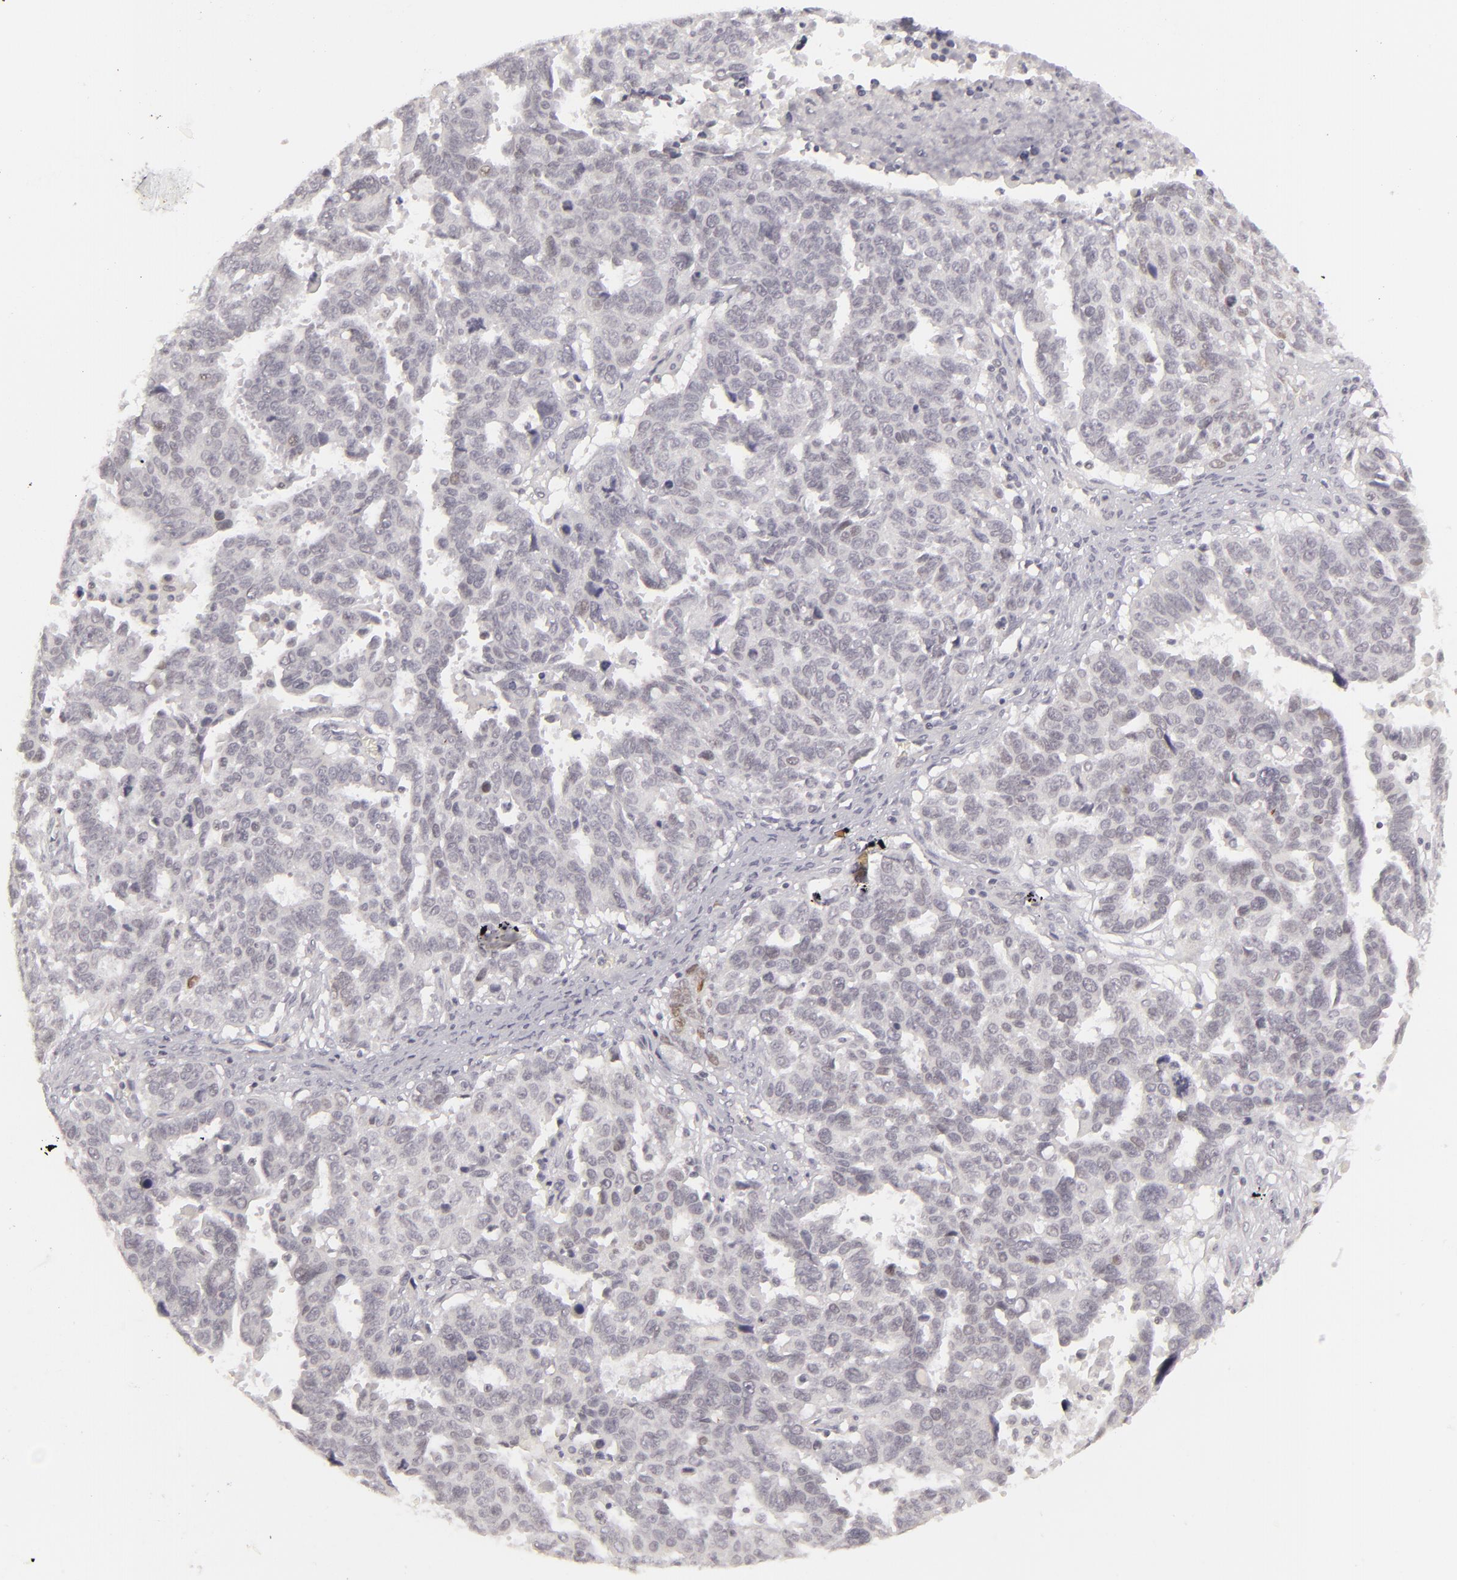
{"staining": {"intensity": "weak", "quantity": "<25%", "location": "nuclear"}, "tissue": "ovarian cancer", "cell_type": "Tumor cells", "image_type": "cancer", "snomed": [{"axis": "morphology", "description": "Carcinoma, endometroid"}, {"axis": "morphology", "description": "Cystadenocarcinoma, serous, NOS"}, {"axis": "topography", "description": "Ovary"}], "caption": "IHC image of human ovarian cancer (endometroid carcinoma) stained for a protein (brown), which exhibits no positivity in tumor cells.", "gene": "SIX1", "patient": {"sex": "female", "age": 45}}